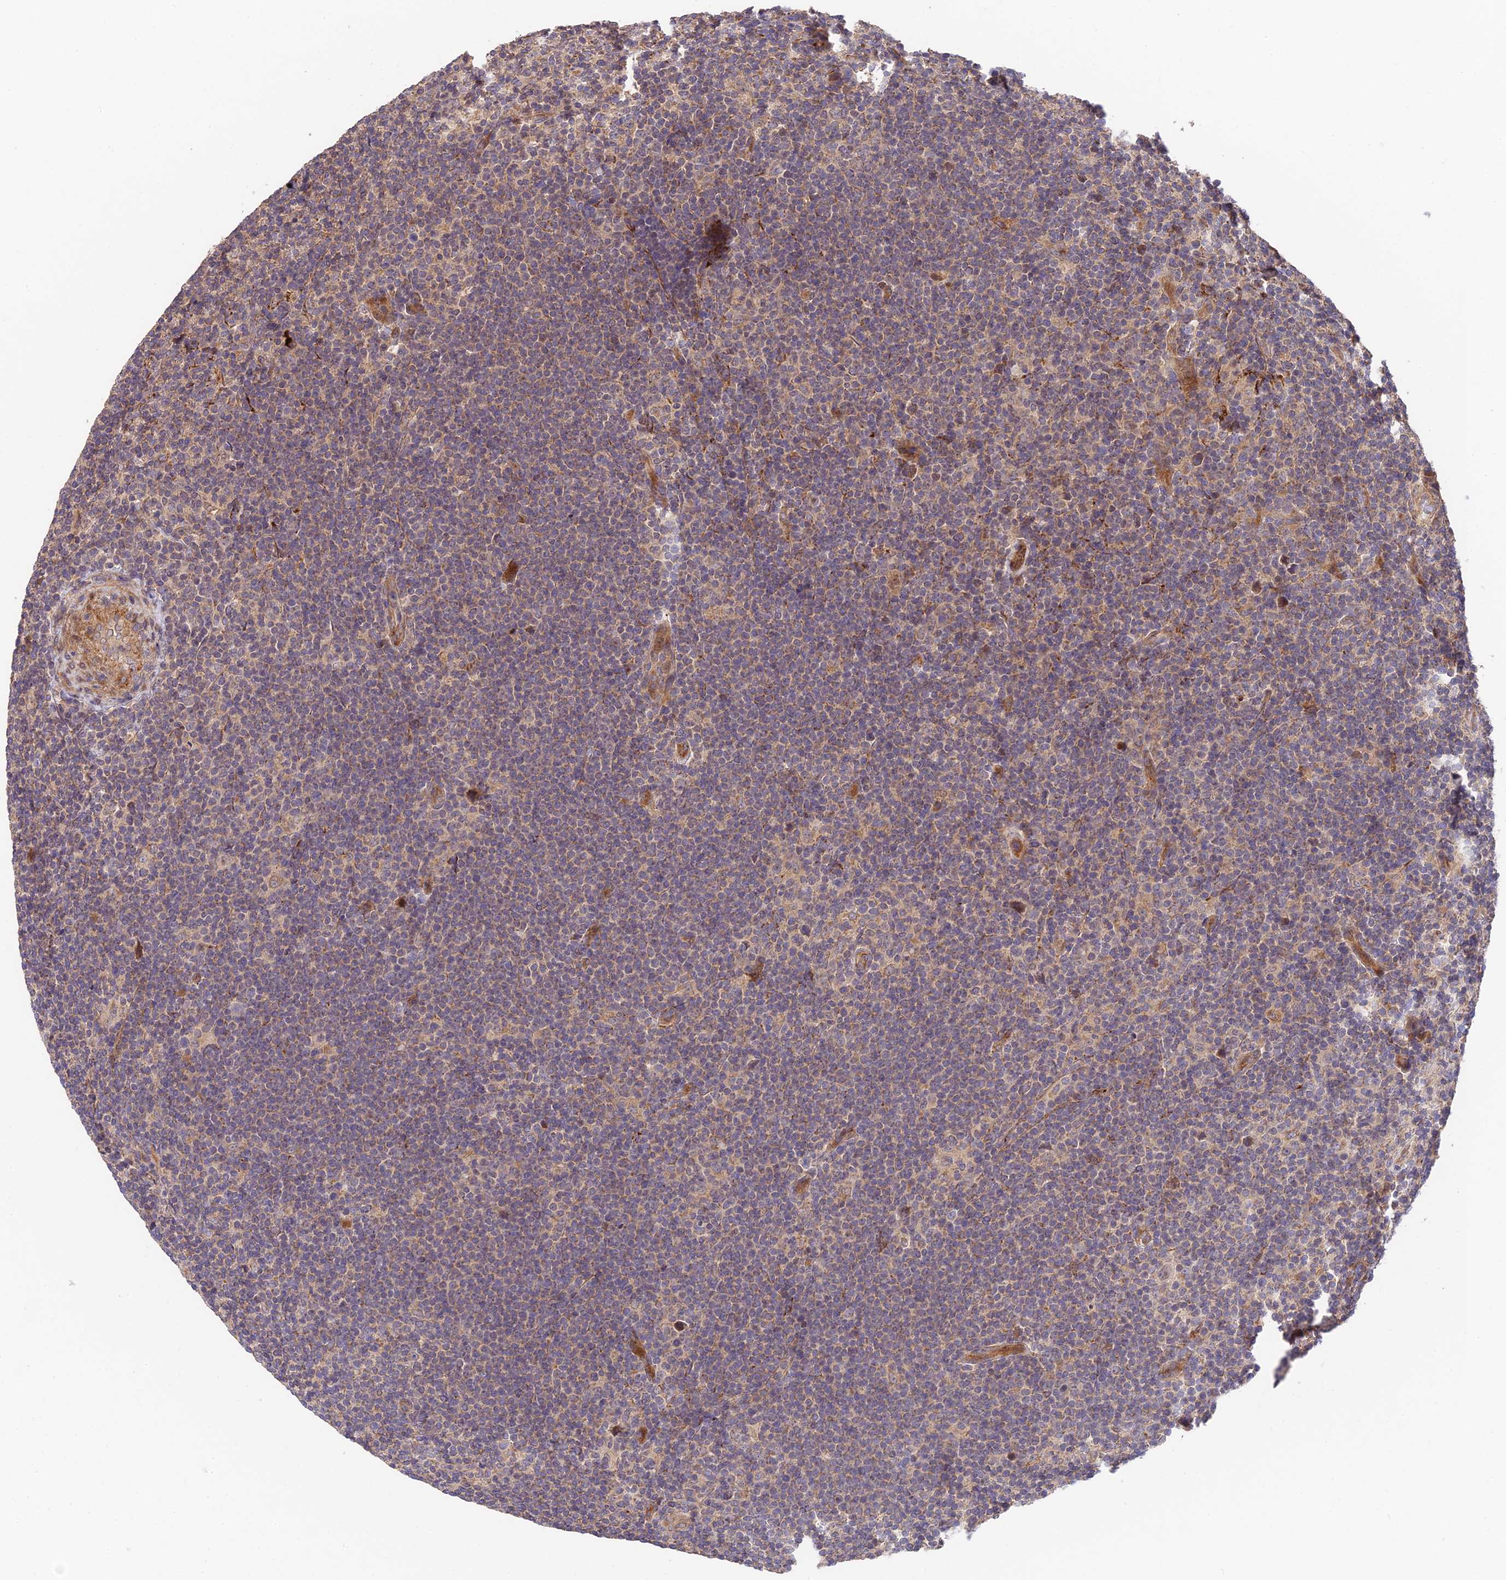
{"staining": {"intensity": "weak", "quantity": "25%-75%", "location": "cytoplasmic/membranous"}, "tissue": "lymphoma", "cell_type": "Tumor cells", "image_type": "cancer", "snomed": [{"axis": "morphology", "description": "Hodgkin's disease, NOS"}, {"axis": "topography", "description": "Lymph node"}], "caption": "IHC histopathology image of Hodgkin's disease stained for a protein (brown), which reveals low levels of weak cytoplasmic/membranous expression in about 25%-75% of tumor cells.", "gene": "C3orf20", "patient": {"sex": "female", "age": 57}}